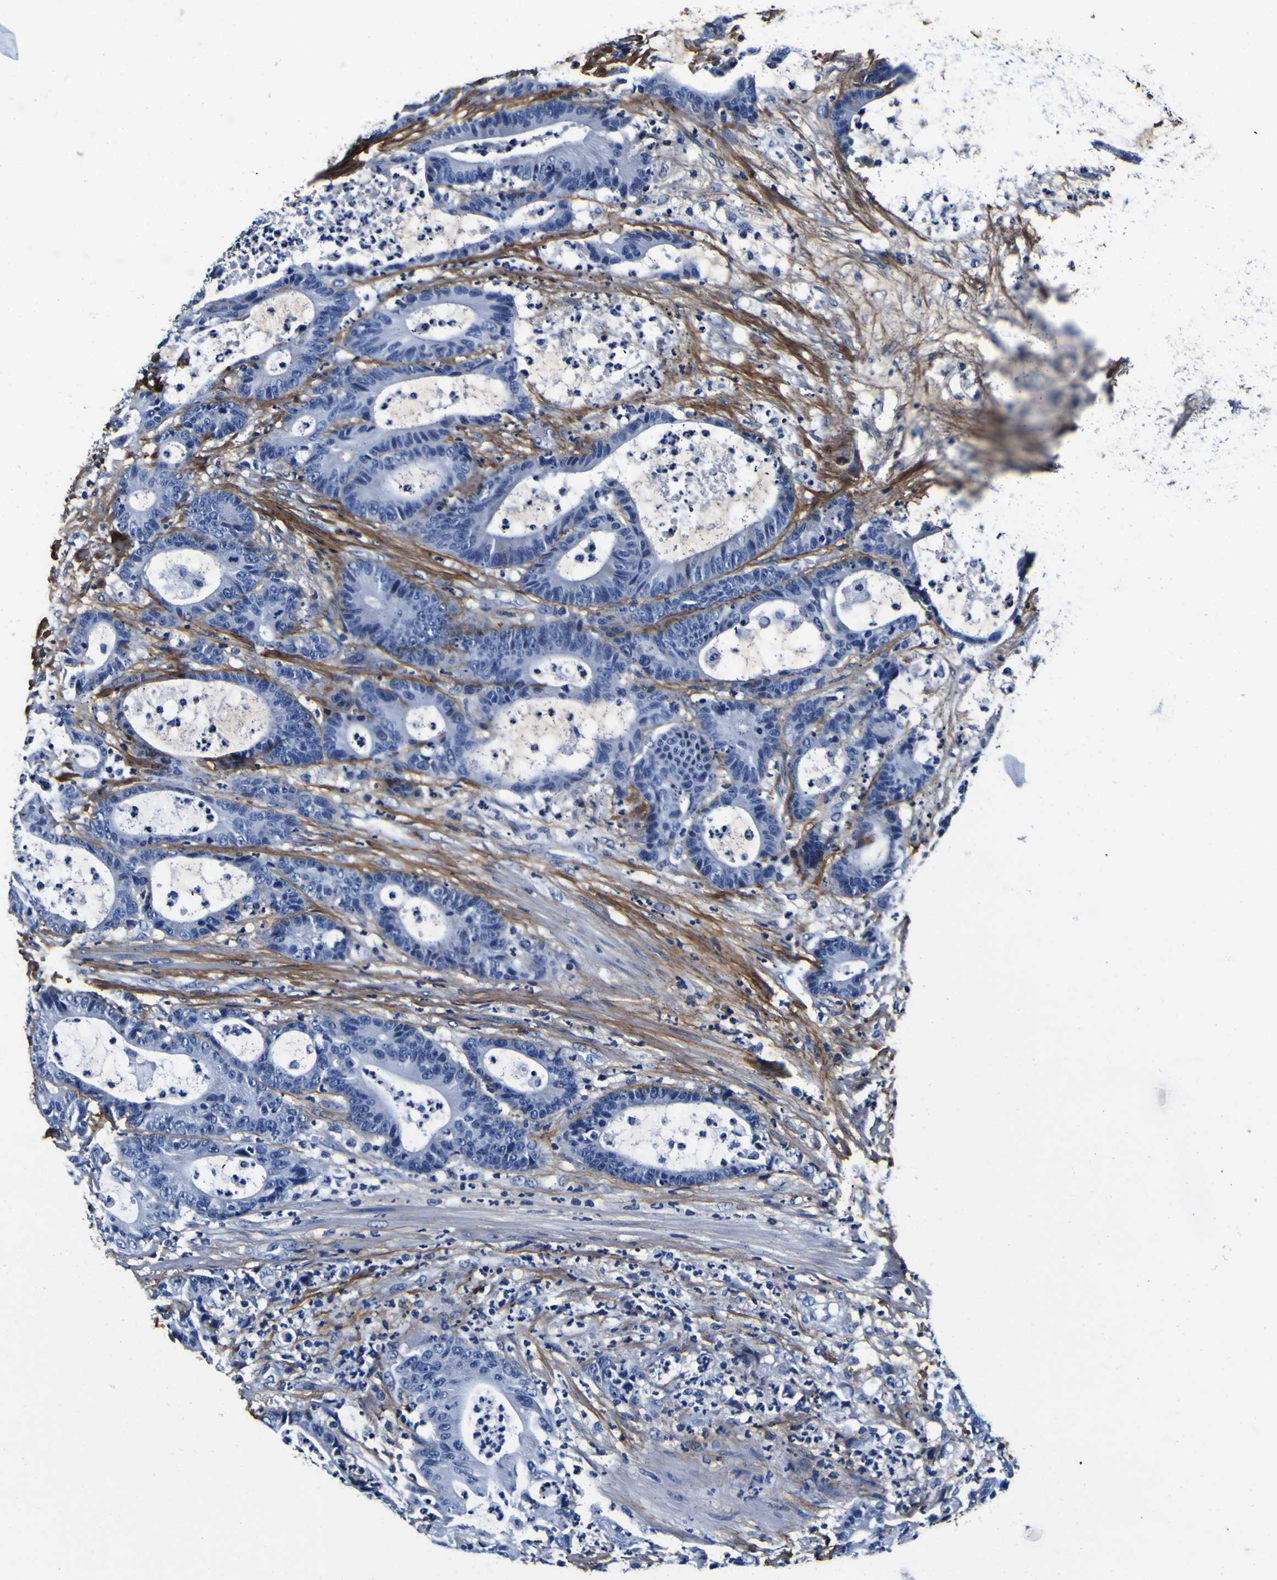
{"staining": {"intensity": "negative", "quantity": "none", "location": "none"}, "tissue": "colorectal cancer", "cell_type": "Tumor cells", "image_type": "cancer", "snomed": [{"axis": "morphology", "description": "Adenocarcinoma, NOS"}, {"axis": "topography", "description": "Colon"}], "caption": "A micrograph of colorectal adenocarcinoma stained for a protein displays no brown staining in tumor cells.", "gene": "POSTN", "patient": {"sex": "female", "age": 84}}